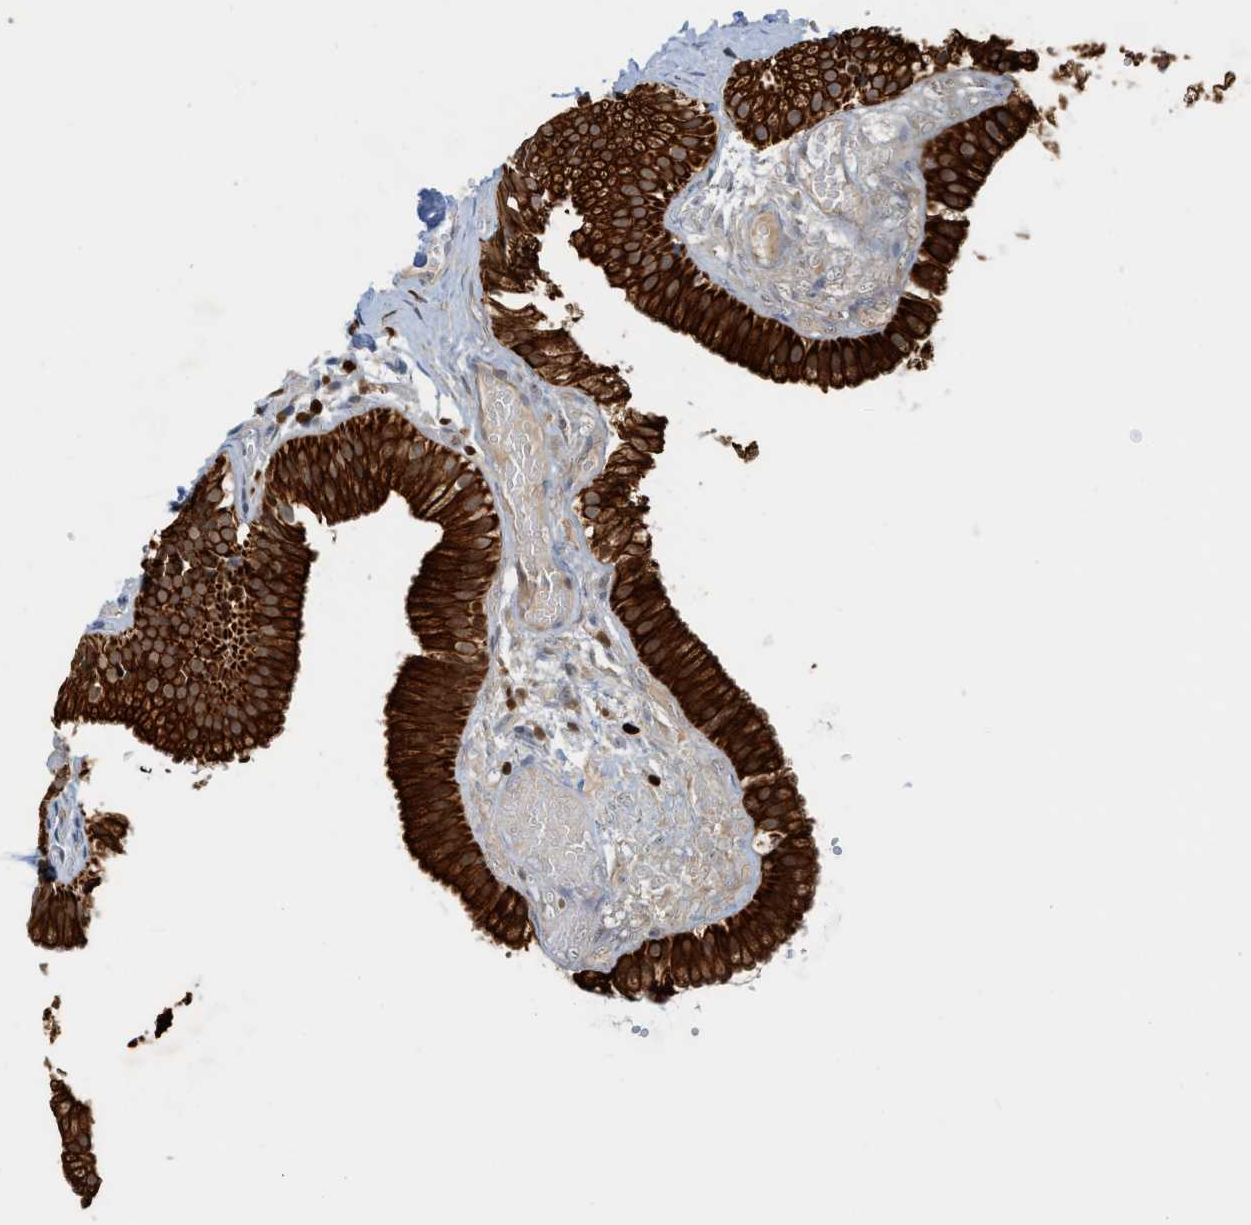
{"staining": {"intensity": "strong", "quantity": ">75%", "location": "cytoplasmic/membranous"}, "tissue": "gallbladder", "cell_type": "Glandular cells", "image_type": "normal", "snomed": [{"axis": "morphology", "description": "Normal tissue, NOS"}, {"axis": "topography", "description": "Gallbladder"}], "caption": "The photomicrograph displays staining of unremarkable gallbladder, revealing strong cytoplasmic/membranous protein staining (brown color) within glandular cells. (Stains: DAB in brown, nuclei in blue, Microscopy: brightfield microscopy at high magnification).", "gene": "SH3D19", "patient": {"sex": "female", "age": 26}}